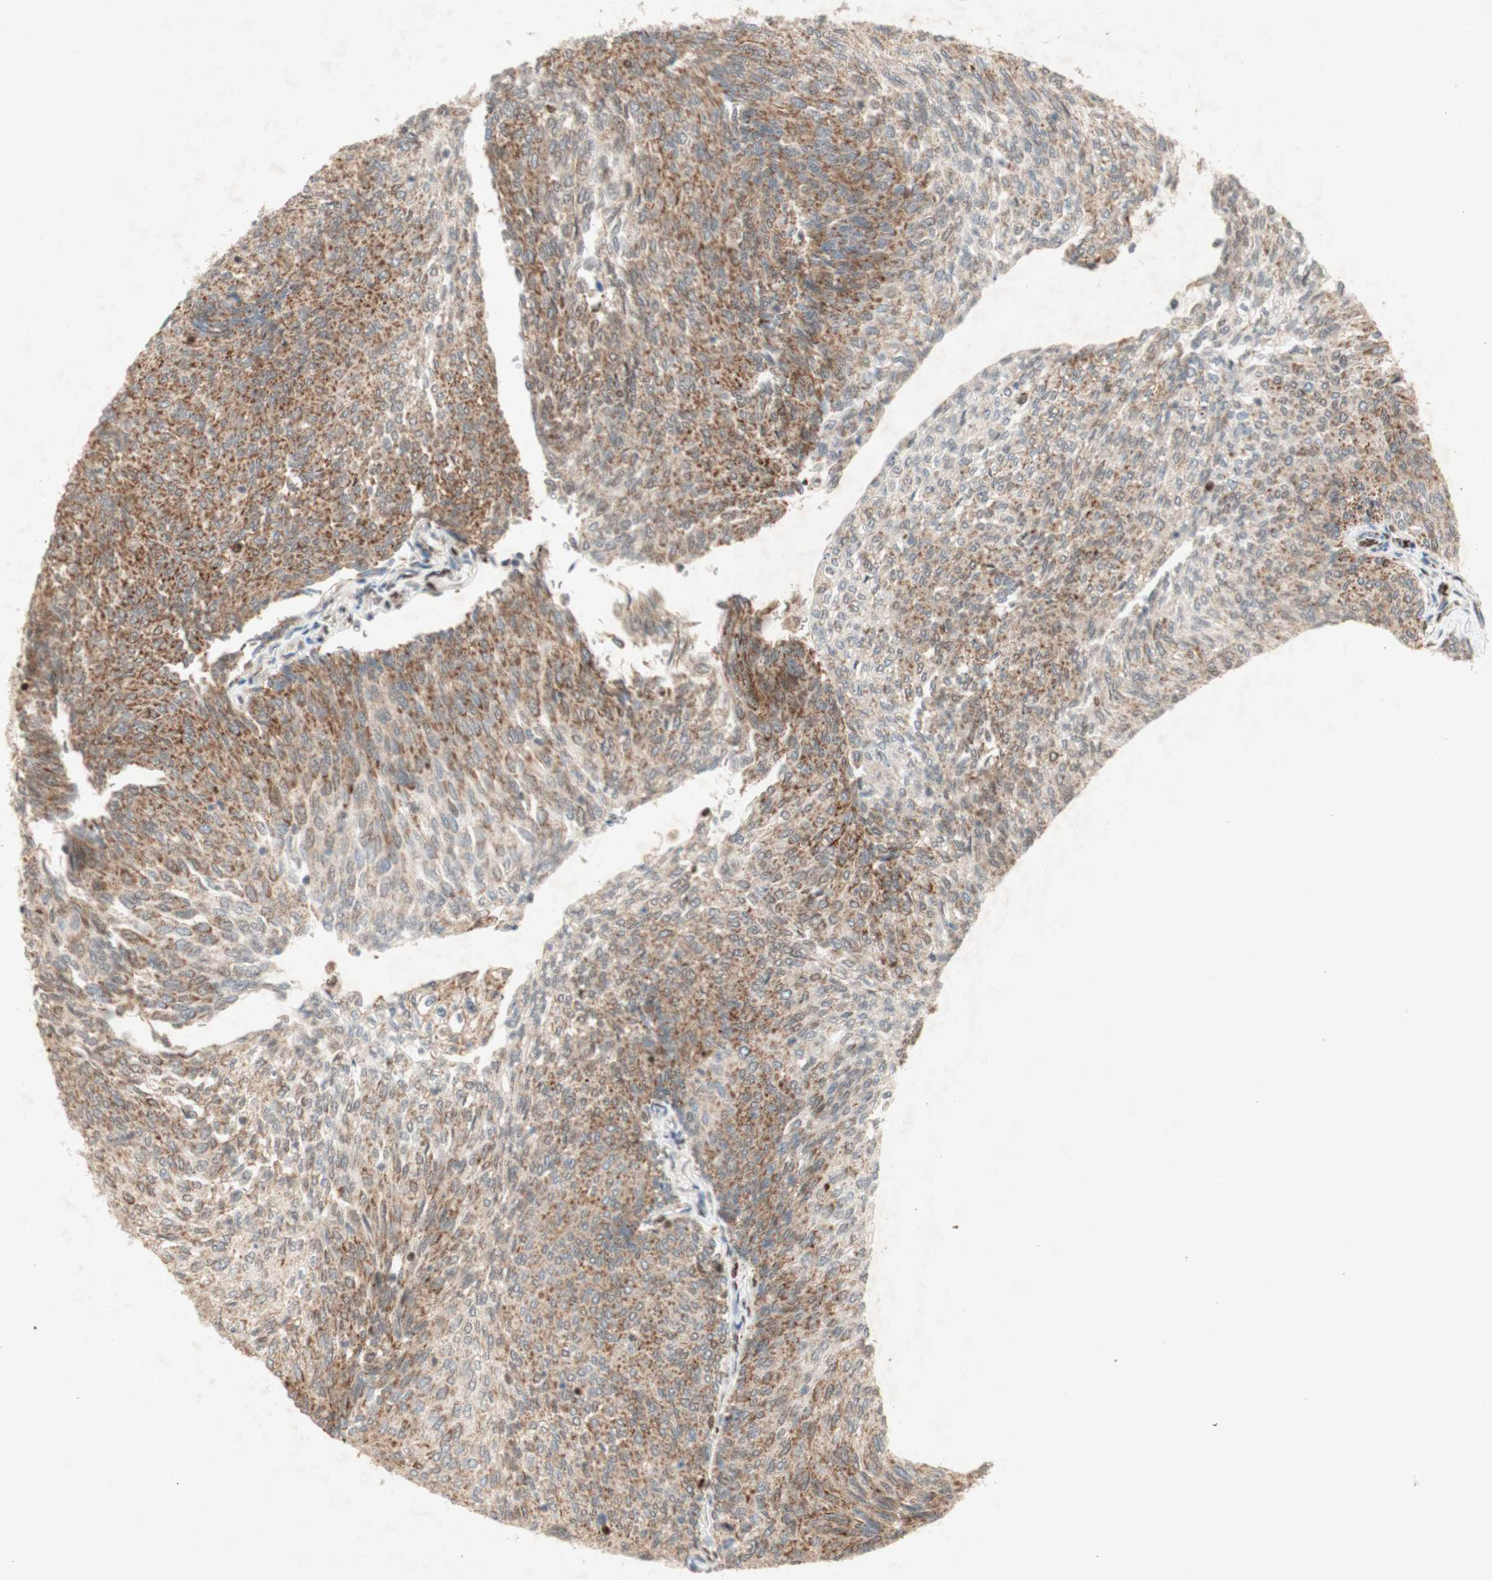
{"staining": {"intensity": "weak", "quantity": ">75%", "location": "cytoplasmic/membranous"}, "tissue": "urothelial cancer", "cell_type": "Tumor cells", "image_type": "cancer", "snomed": [{"axis": "morphology", "description": "Urothelial carcinoma, Low grade"}, {"axis": "topography", "description": "Urinary bladder"}], "caption": "This histopathology image reveals immunohistochemistry (IHC) staining of urothelial cancer, with low weak cytoplasmic/membranous expression in about >75% of tumor cells.", "gene": "DNMT3A", "patient": {"sex": "female", "age": 79}}